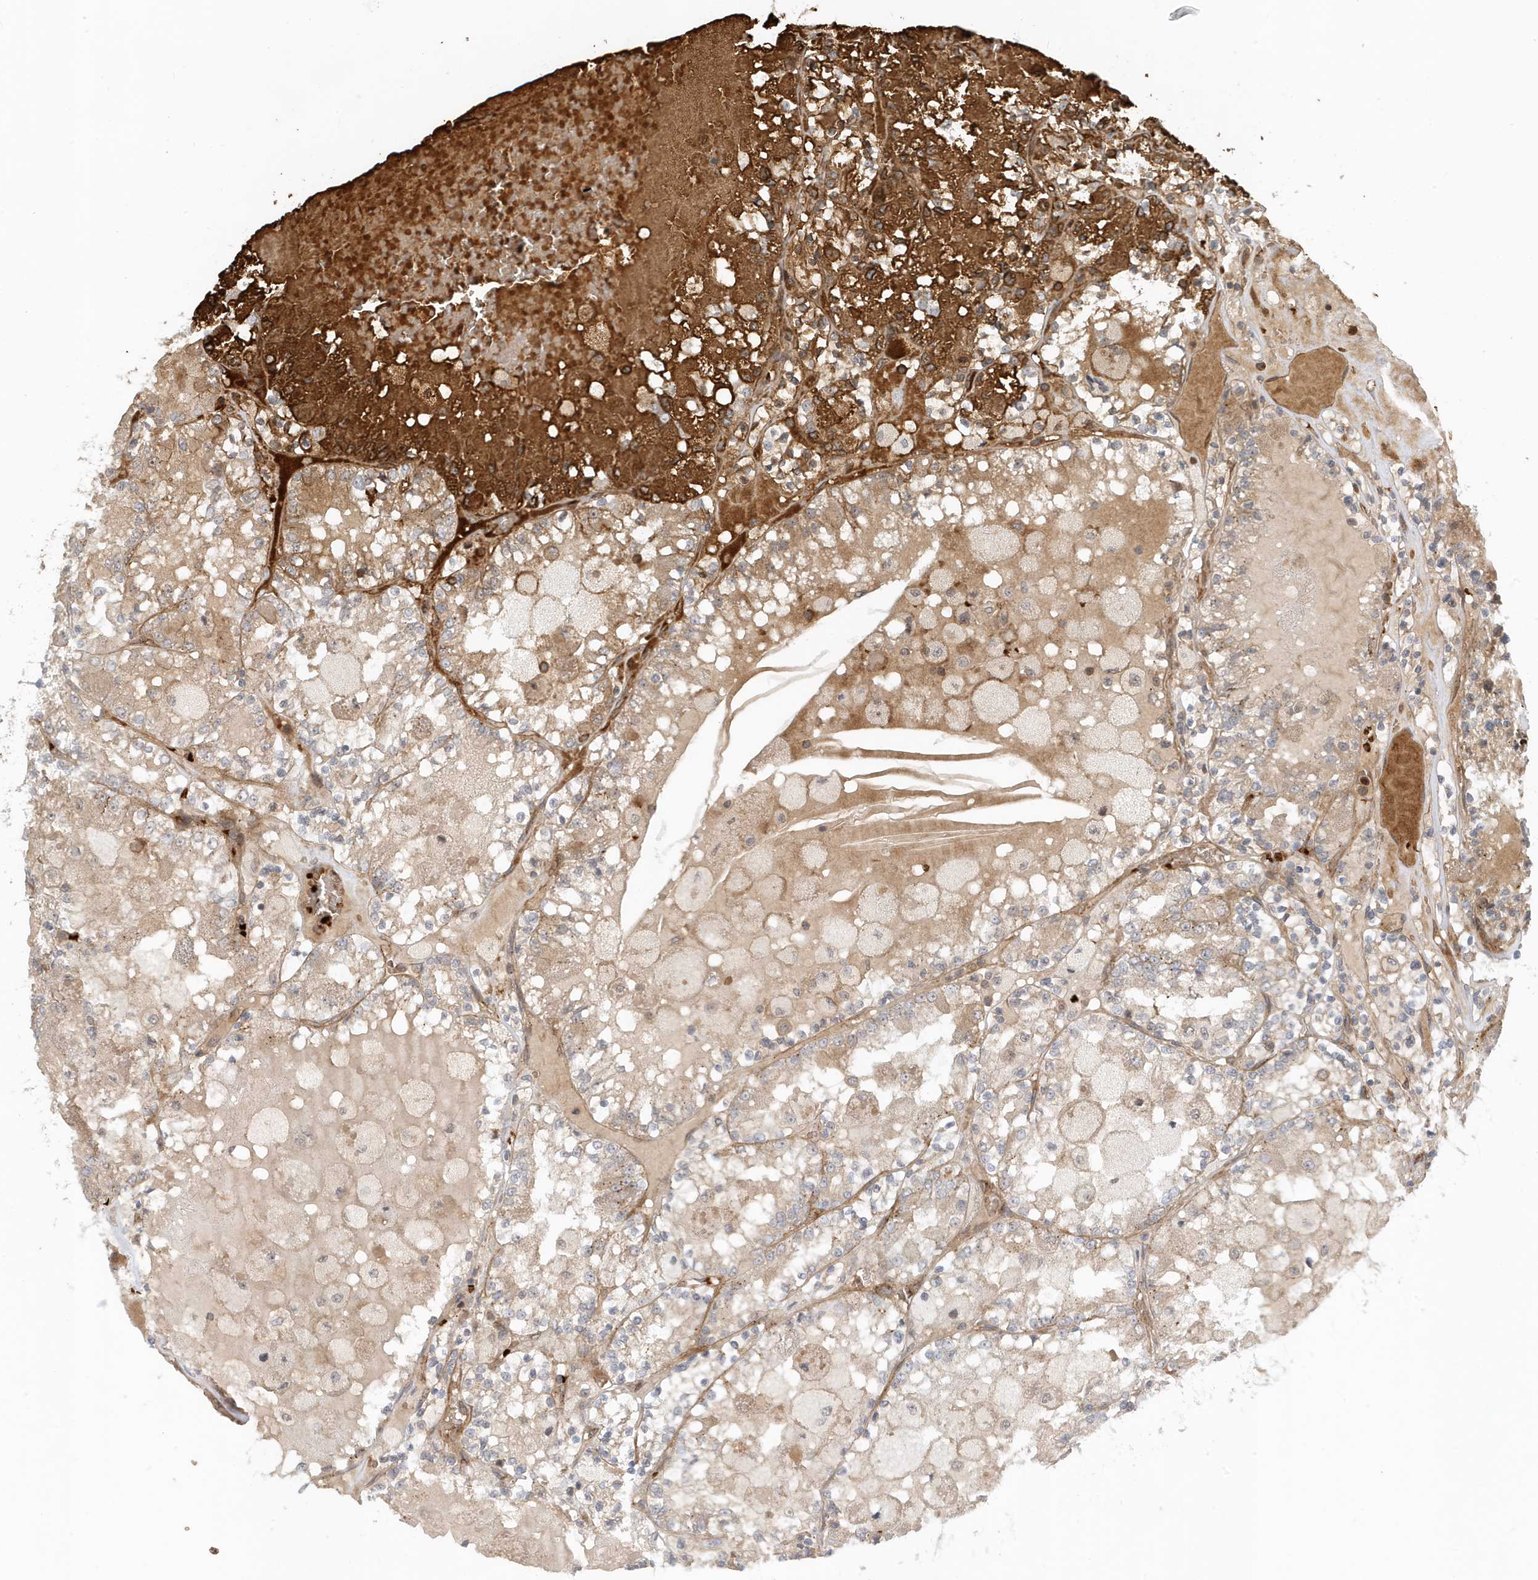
{"staining": {"intensity": "weak", "quantity": "25%-75%", "location": "cytoplasmic/membranous"}, "tissue": "renal cancer", "cell_type": "Tumor cells", "image_type": "cancer", "snomed": [{"axis": "morphology", "description": "Adenocarcinoma, NOS"}, {"axis": "topography", "description": "Kidney"}], "caption": "Renal cancer tissue exhibits weak cytoplasmic/membranous expression in approximately 25%-75% of tumor cells (DAB (3,3'-diaminobenzidine) IHC with brightfield microscopy, high magnification).", "gene": "FYCO1", "patient": {"sex": "female", "age": 56}}